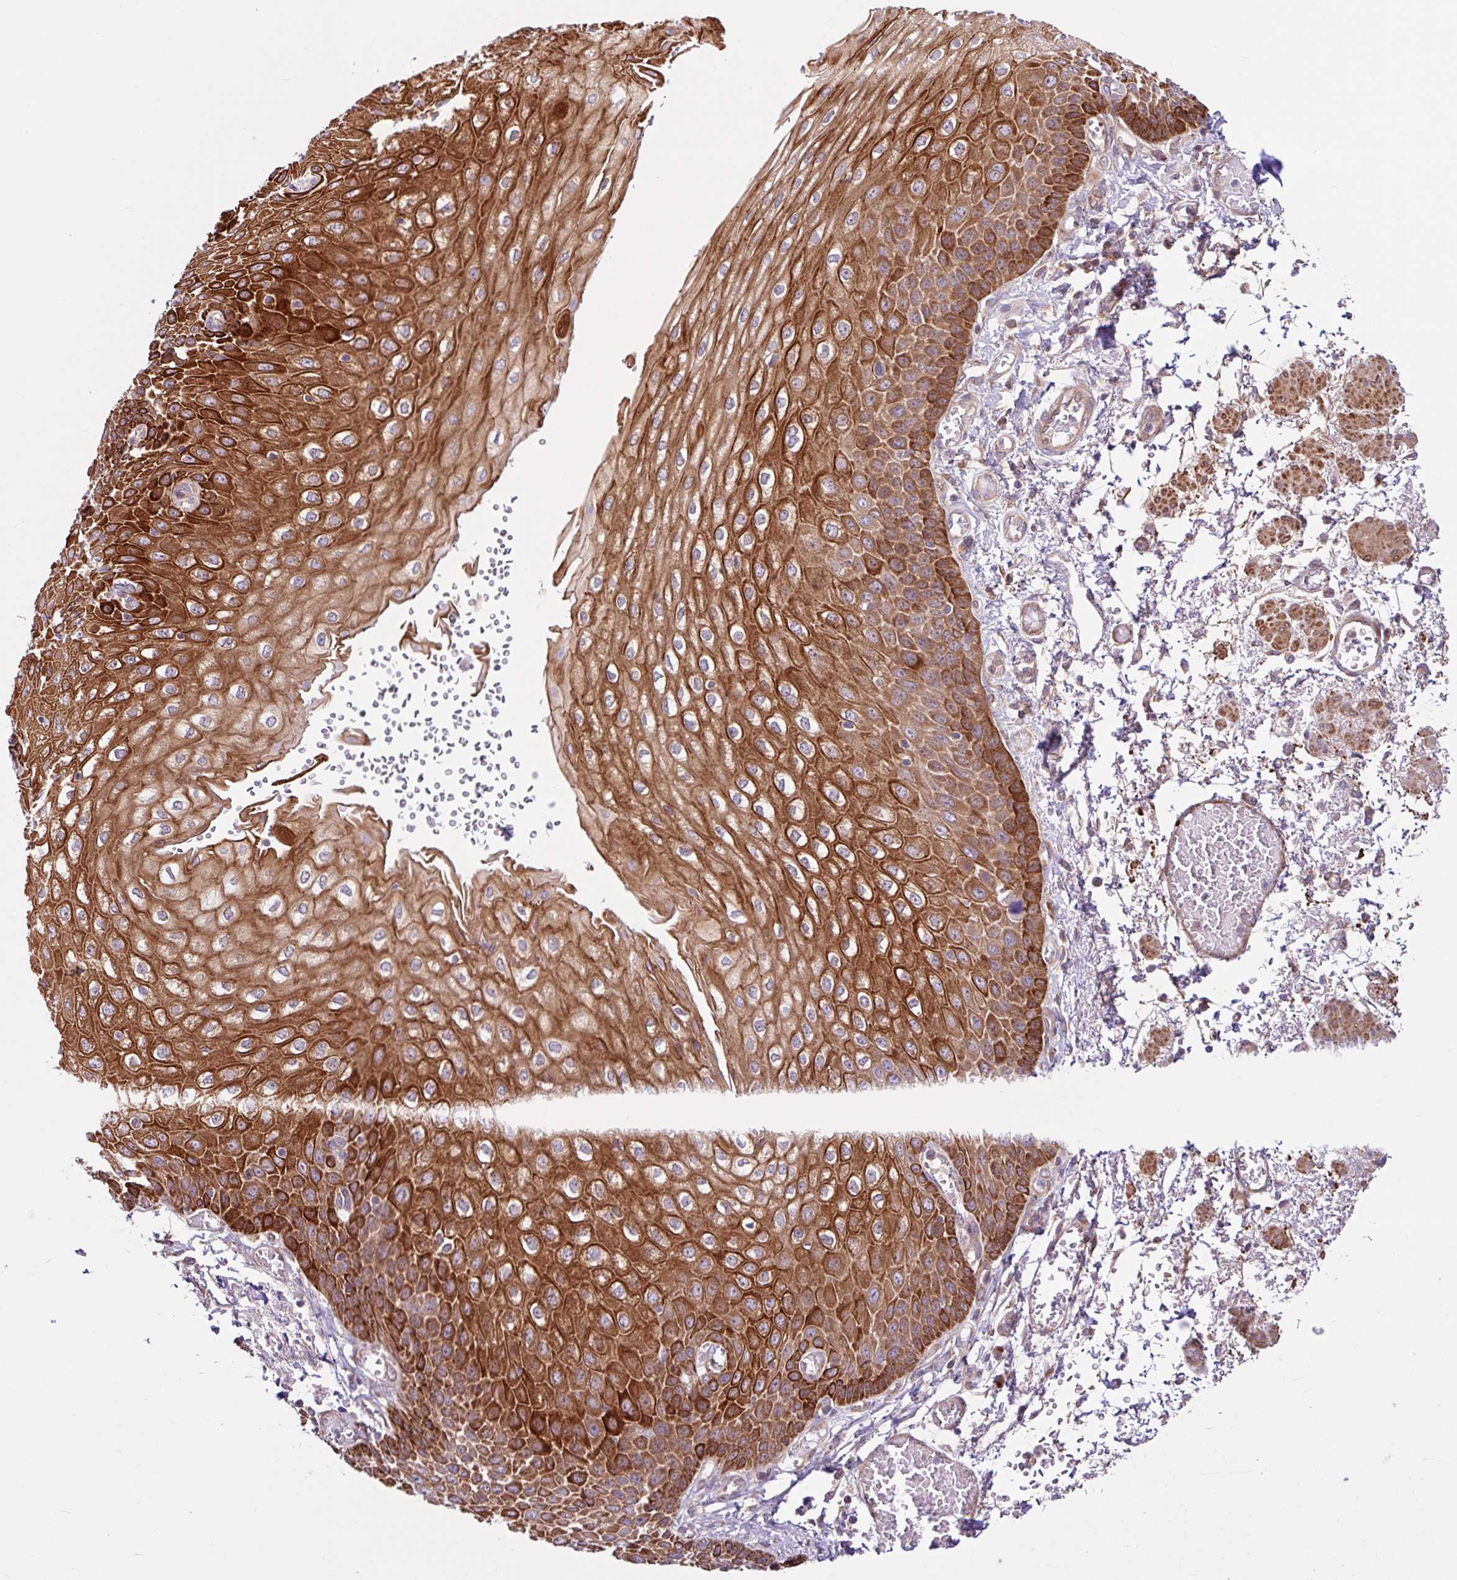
{"staining": {"intensity": "strong", "quantity": ">75%", "location": "cytoplasmic/membranous"}, "tissue": "esophagus", "cell_type": "Squamous epithelial cells", "image_type": "normal", "snomed": [{"axis": "morphology", "description": "Normal tissue, NOS"}, {"axis": "morphology", "description": "Adenocarcinoma, NOS"}, {"axis": "topography", "description": "Esophagus"}], "caption": "Immunohistochemistry of benign human esophagus displays high levels of strong cytoplasmic/membranous staining in approximately >75% of squamous epithelial cells. Nuclei are stained in blue.", "gene": "NTPCR", "patient": {"sex": "male", "age": 81}}